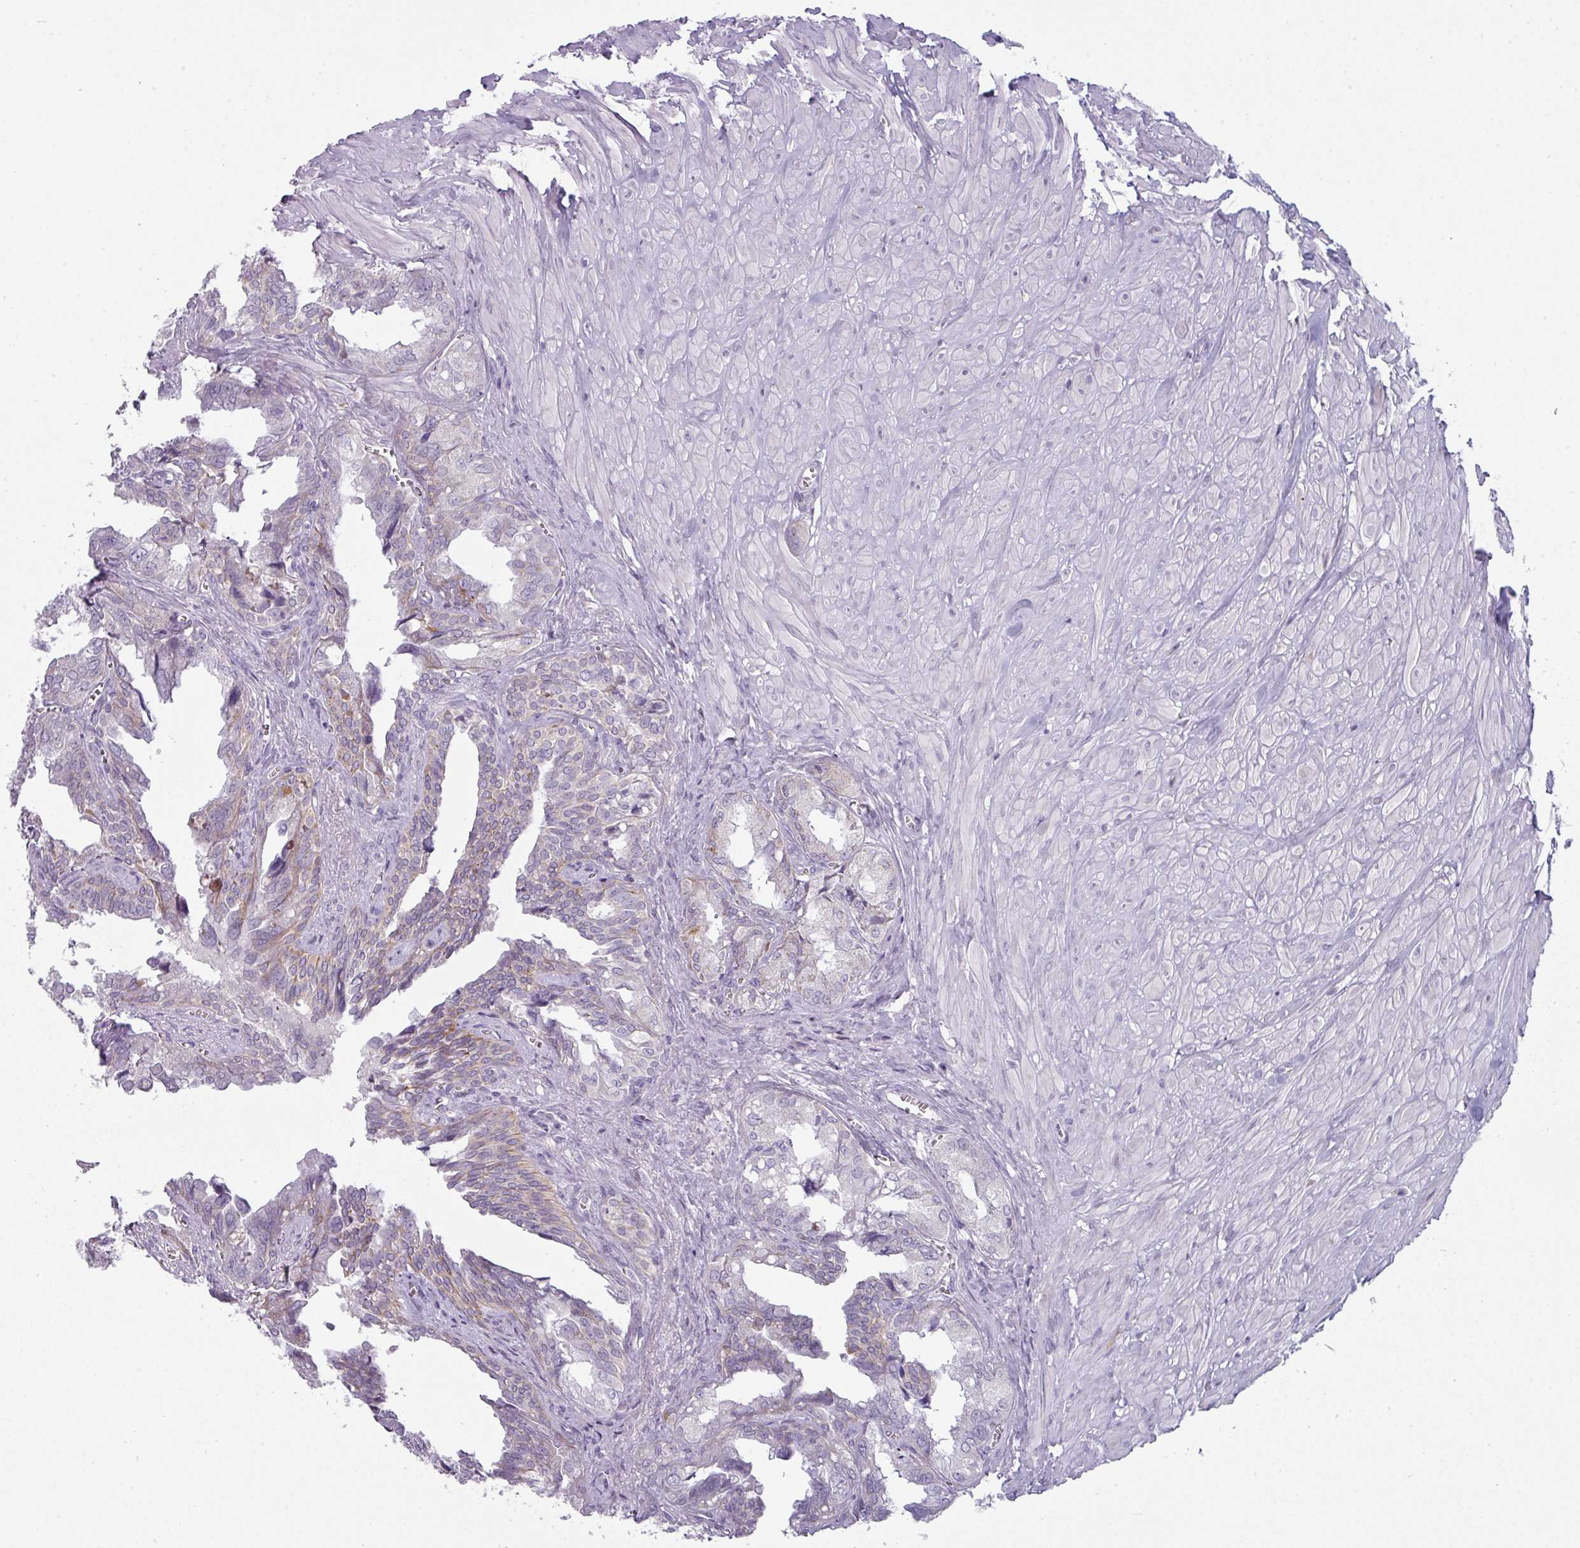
{"staining": {"intensity": "weak", "quantity": "<25%", "location": "cytoplasmic/membranous"}, "tissue": "seminal vesicle", "cell_type": "Glandular cells", "image_type": "normal", "snomed": [{"axis": "morphology", "description": "Normal tissue, NOS"}, {"axis": "topography", "description": "Seminal veicle"}], "caption": "Immunohistochemistry (IHC) histopathology image of benign seminal vesicle: seminal vesicle stained with DAB (3,3'-diaminobenzidine) displays no significant protein expression in glandular cells.", "gene": "ZNF615", "patient": {"sex": "male", "age": 67}}